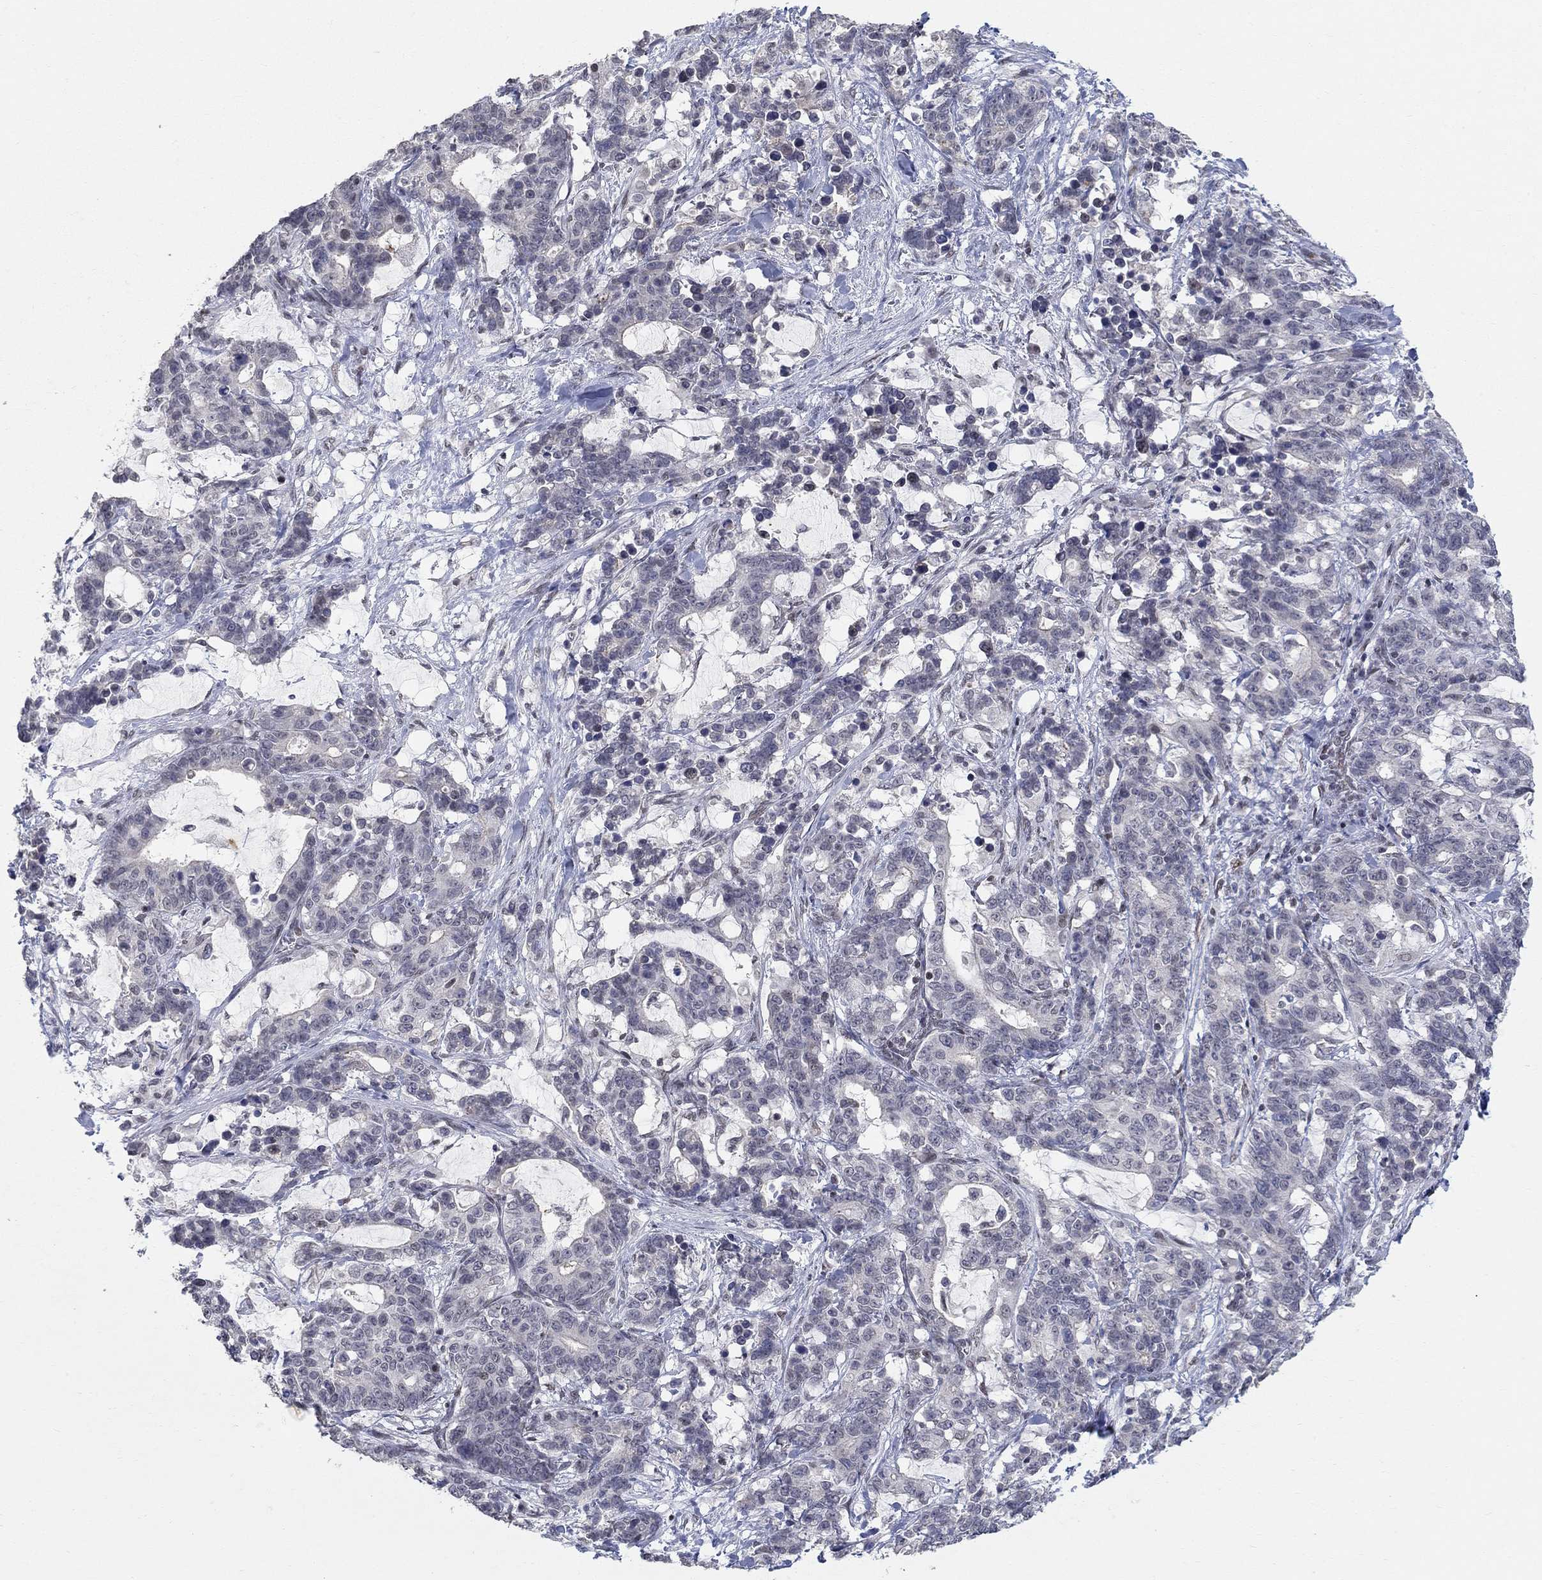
{"staining": {"intensity": "negative", "quantity": "none", "location": "none"}, "tissue": "stomach cancer", "cell_type": "Tumor cells", "image_type": "cancer", "snomed": [{"axis": "morphology", "description": "Normal tissue, NOS"}, {"axis": "morphology", "description": "Adenocarcinoma, NOS"}, {"axis": "topography", "description": "Stomach"}], "caption": "This histopathology image is of stomach adenocarcinoma stained with immunohistochemistry (IHC) to label a protein in brown with the nuclei are counter-stained blue. There is no expression in tumor cells.", "gene": "KLF12", "patient": {"sex": "female", "age": 64}}